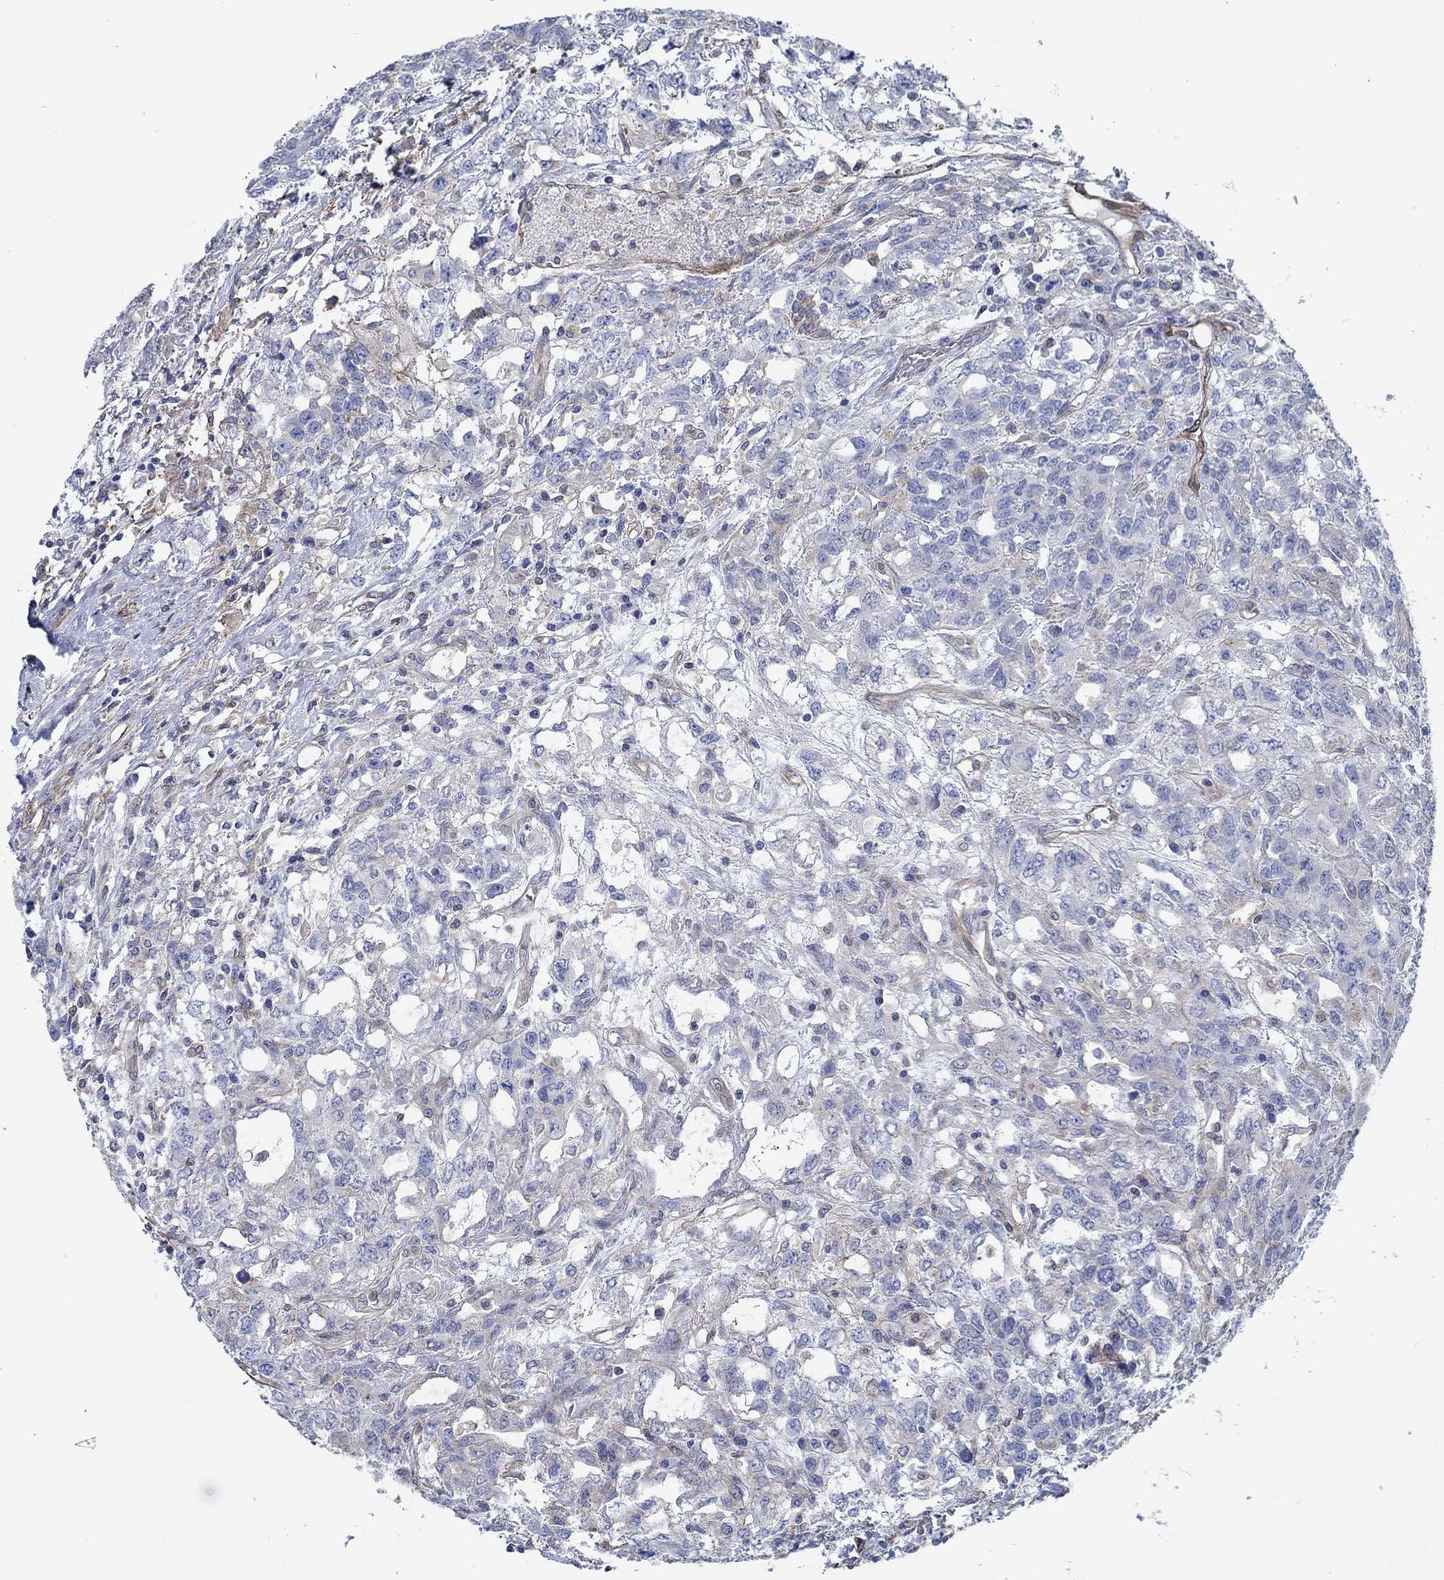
{"staining": {"intensity": "negative", "quantity": "none", "location": "none"}, "tissue": "testis cancer", "cell_type": "Tumor cells", "image_type": "cancer", "snomed": [{"axis": "morphology", "description": "Seminoma, NOS"}, {"axis": "topography", "description": "Testis"}], "caption": "Tumor cells show no significant protein staining in testis cancer (seminoma).", "gene": "FMN1", "patient": {"sex": "male", "age": 52}}